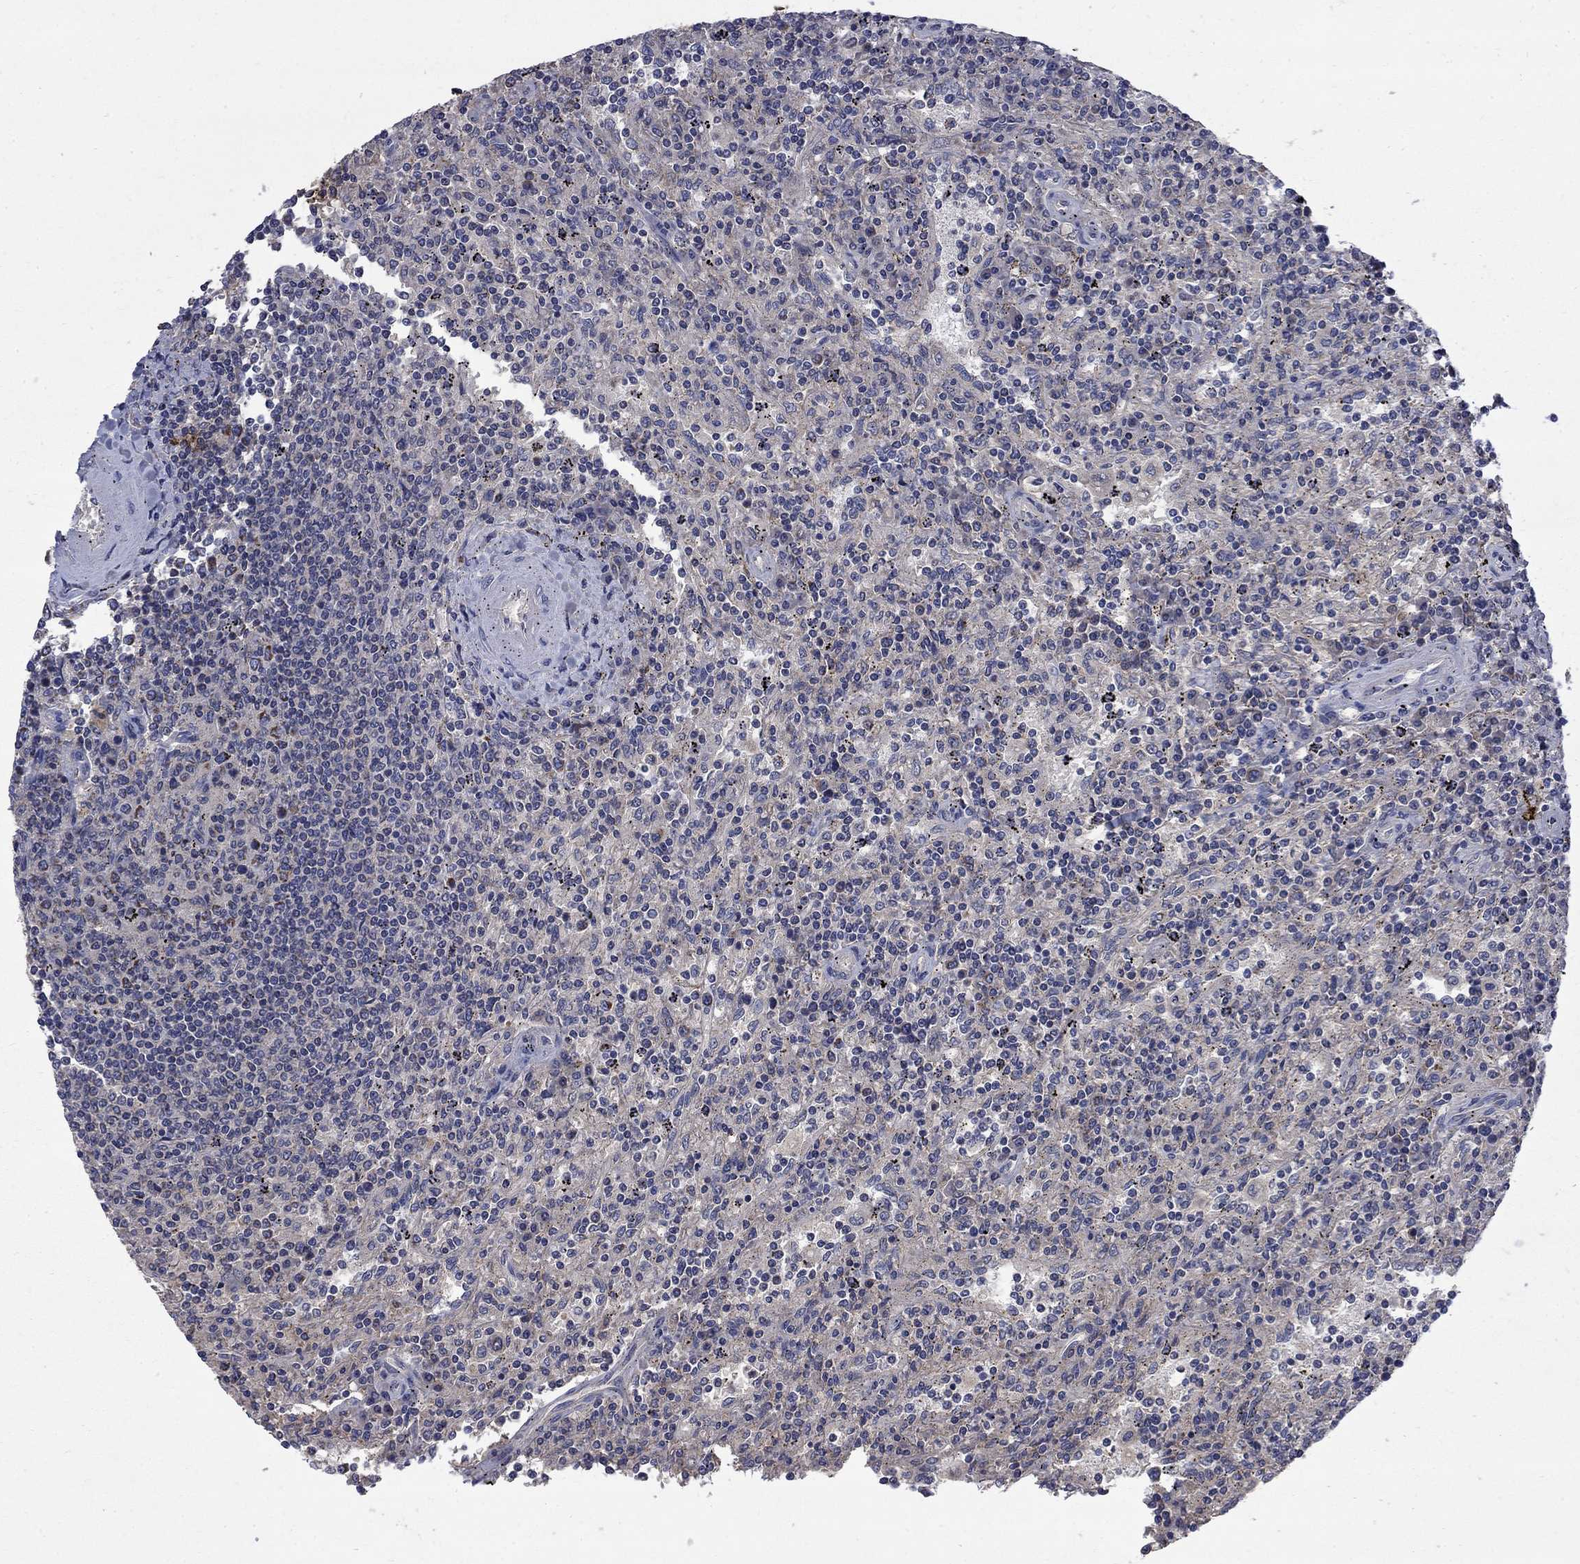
{"staining": {"intensity": "negative", "quantity": "none", "location": "none"}, "tissue": "lymphoma", "cell_type": "Tumor cells", "image_type": "cancer", "snomed": [{"axis": "morphology", "description": "Malignant lymphoma, non-Hodgkin's type, Low grade"}, {"axis": "topography", "description": "Spleen"}], "caption": "Malignant lymphoma, non-Hodgkin's type (low-grade) was stained to show a protein in brown. There is no significant expression in tumor cells.", "gene": "HSPA12A", "patient": {"sex": "male", "age": 62}}